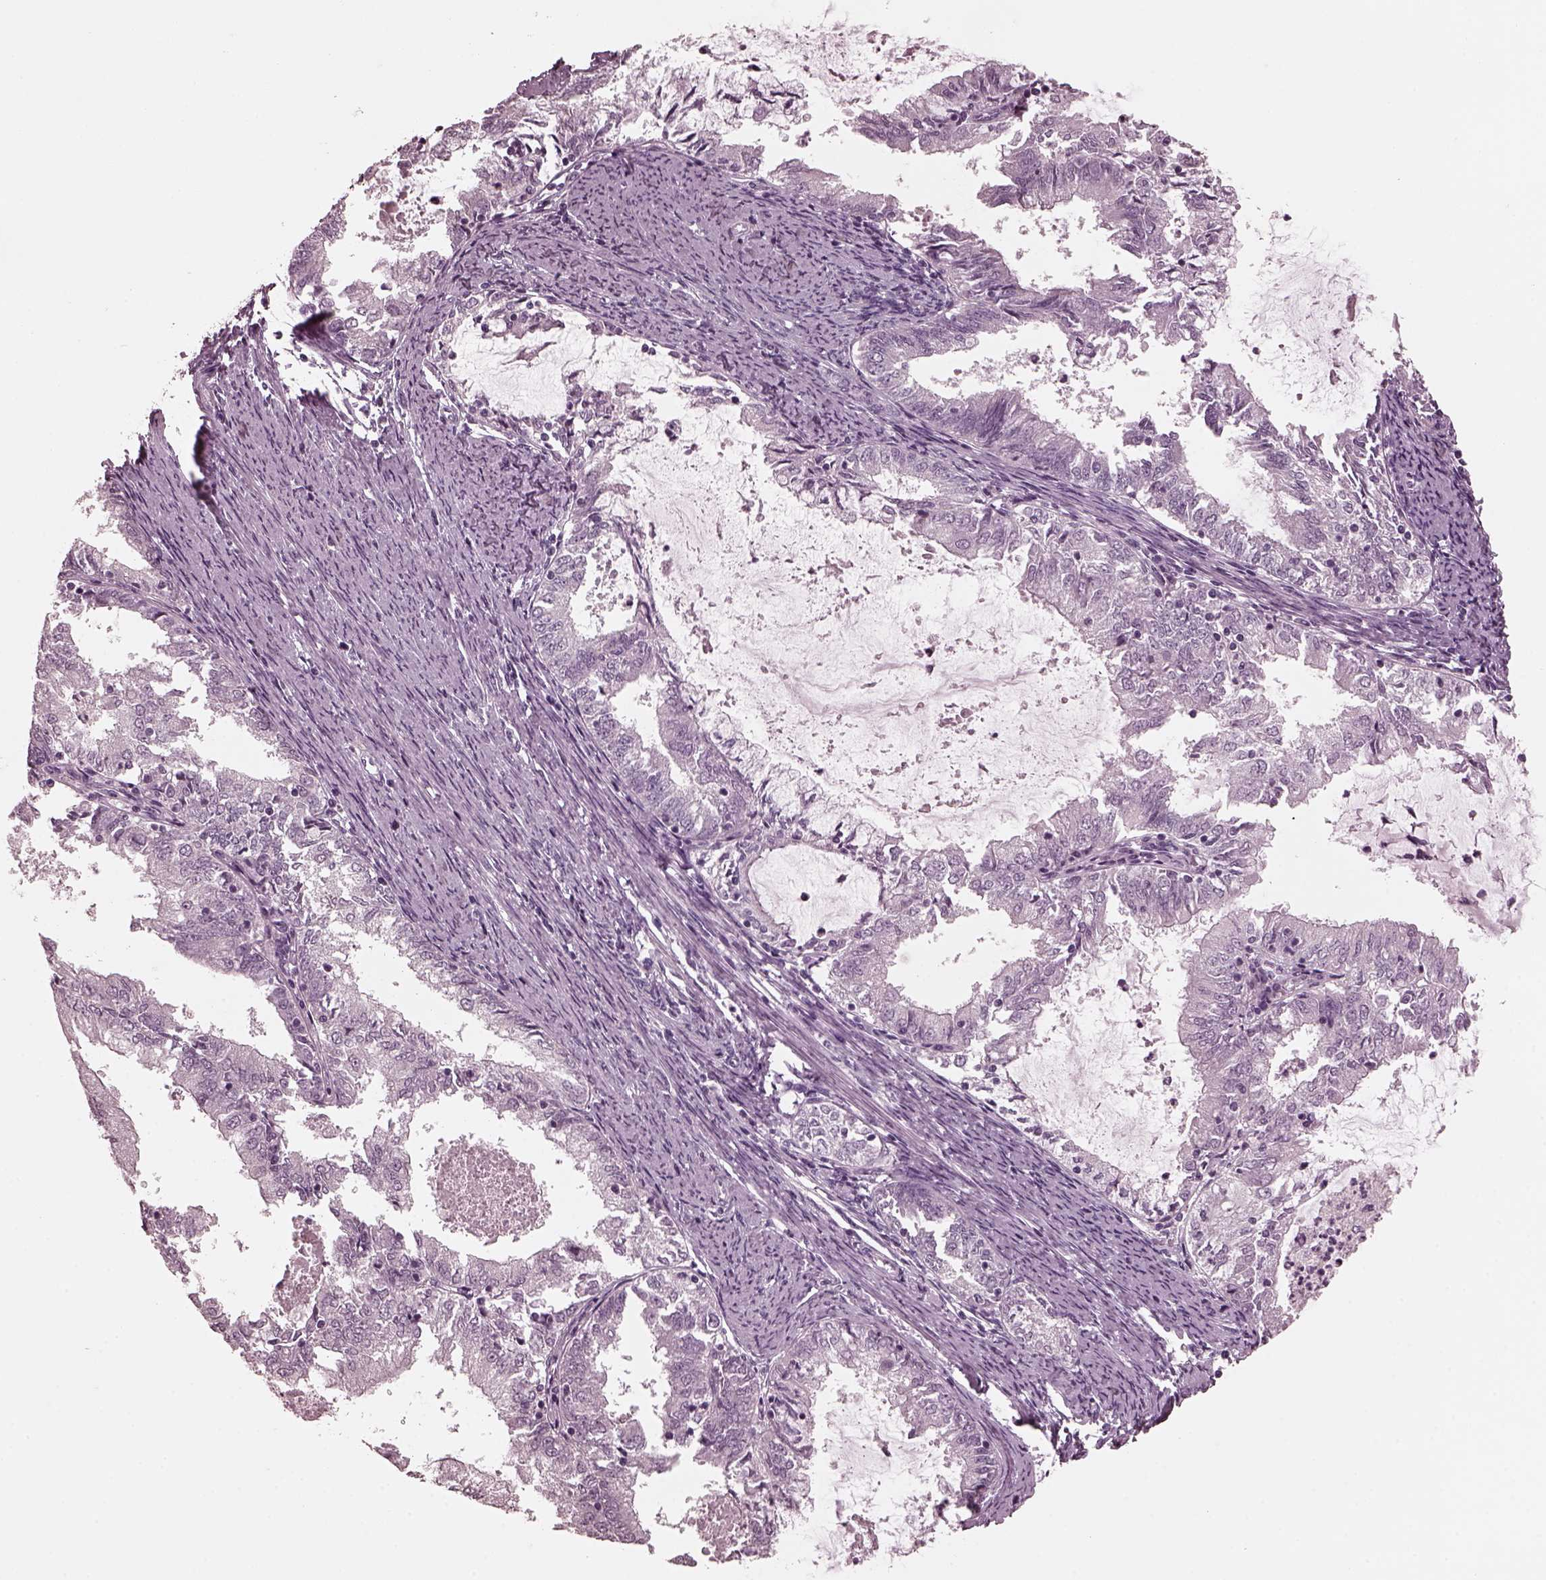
{"staining": {"intensity": "negative", "quantity": "none", "location": "none"}, "tissue": "endometrial cancer", "cell_type": "Tumor cells", "image_type": "cancer", "snomed": [{"axis": "morphology", "description": "Adenocarcinoma, NOS"}, {"axis": "topography", "description": "Endometrium"}], "caption": "IHC image of human adenocarcinoma (endometrial) stained for a protein (brown), which shows no positivity in tumor cells. Brightfield microscopy of immunohistochemistry (IHC) stained with DAB (3,3'-diaminobenzidine) (brown) and hematoxylin (blue), captured at high magnification.", "gene": "CGA", "patient": {"sex": "female", "age": 57}}